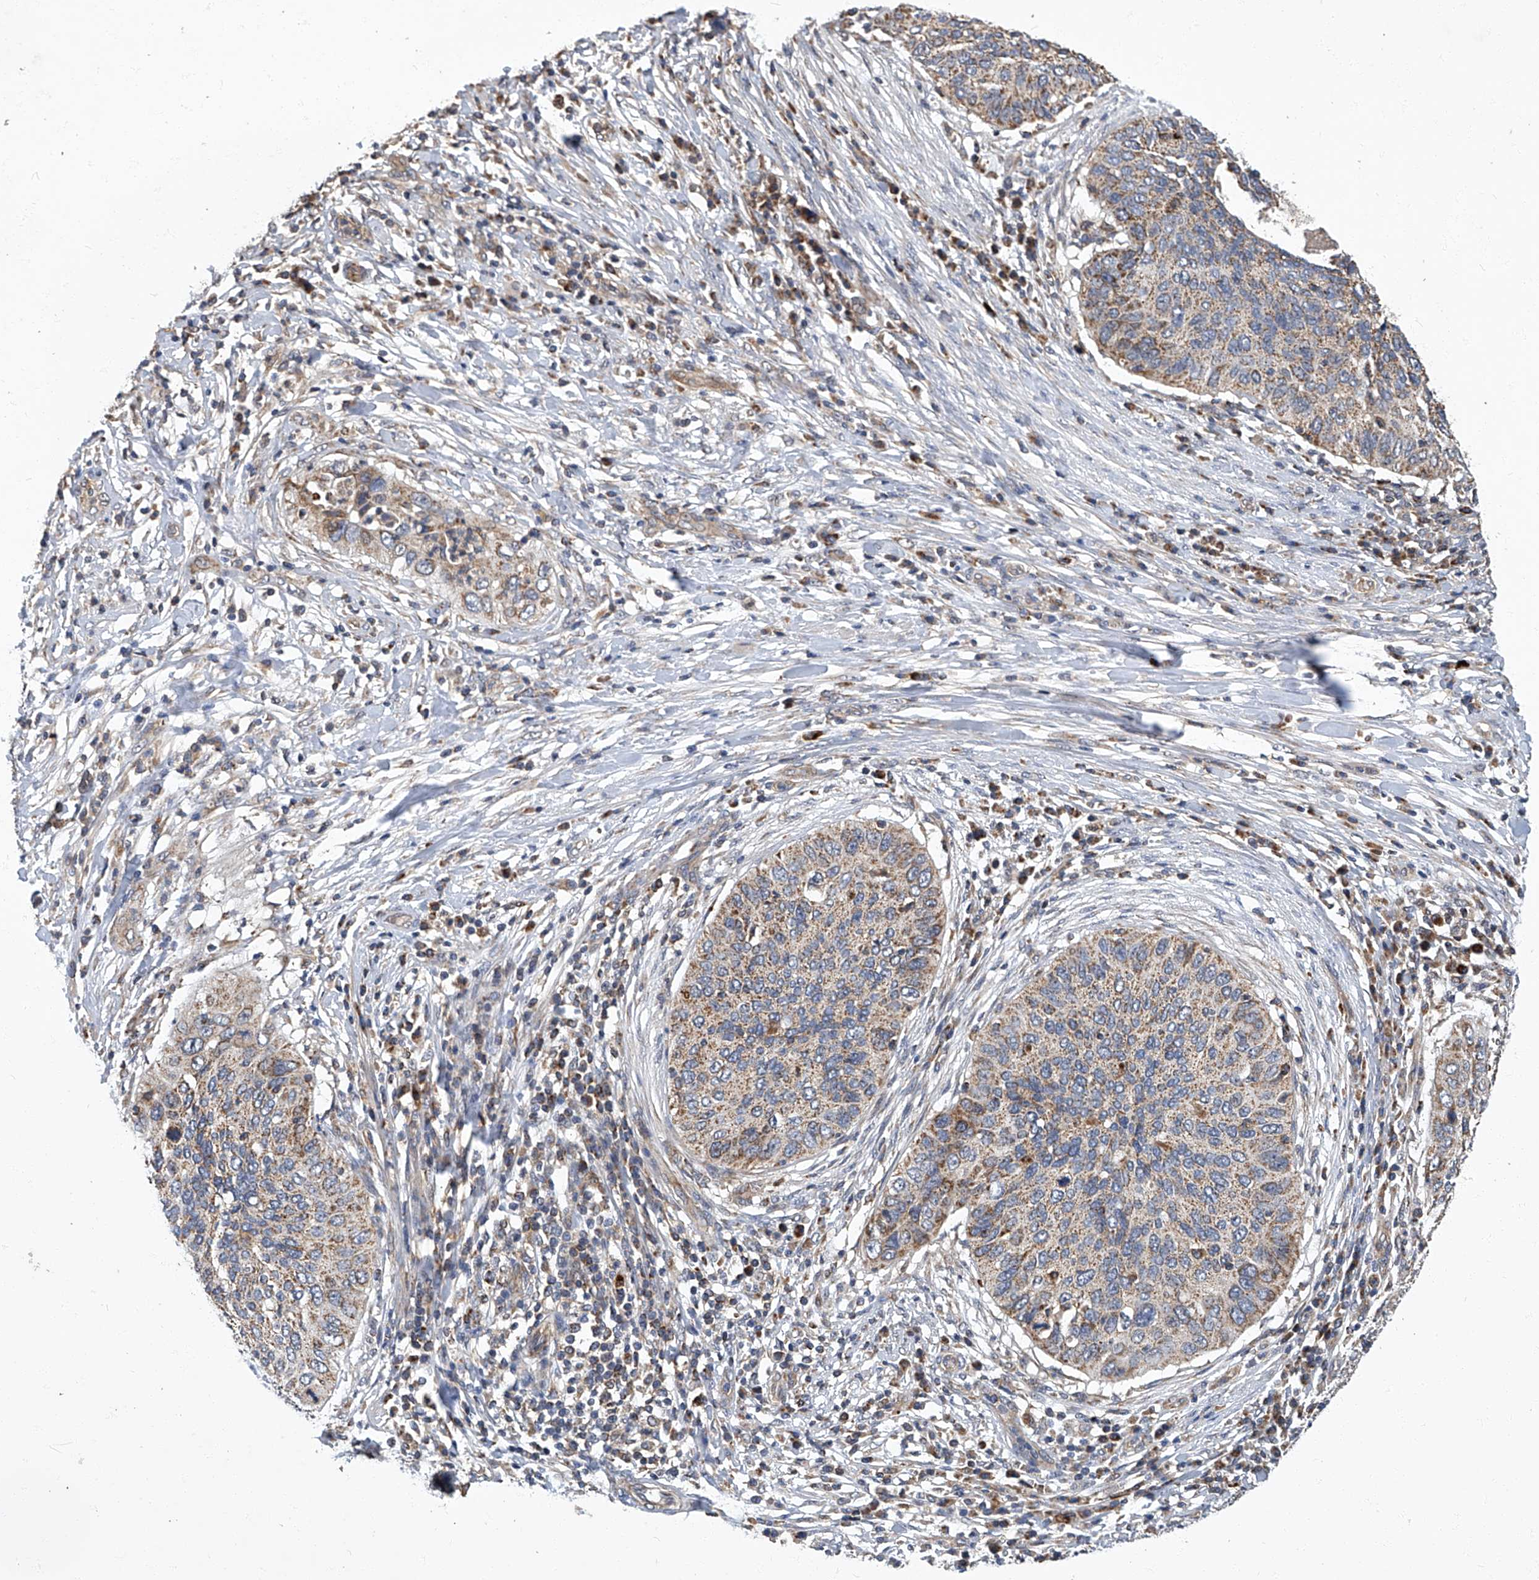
{"staining": {"intensity": "weak", "quantity": "25%-75%", "location": "cytoplasmic/membranous"}, "tissue": "cervical cancer", "cell_type": "Tumor cells", "image_type": "cancer", "snomed": [{"axis": "morphology", "description": "Squamous cell carcinoma, NOS"}, {"axis": "topography", "description": "Cervix"}], "caption": "Cervical squamous cell carcinoma stained with a protein marker reveals weak staining in tumor cells.", "gene": "TNFRSF13B", "patient": {"sex": "female", "age": 38}}